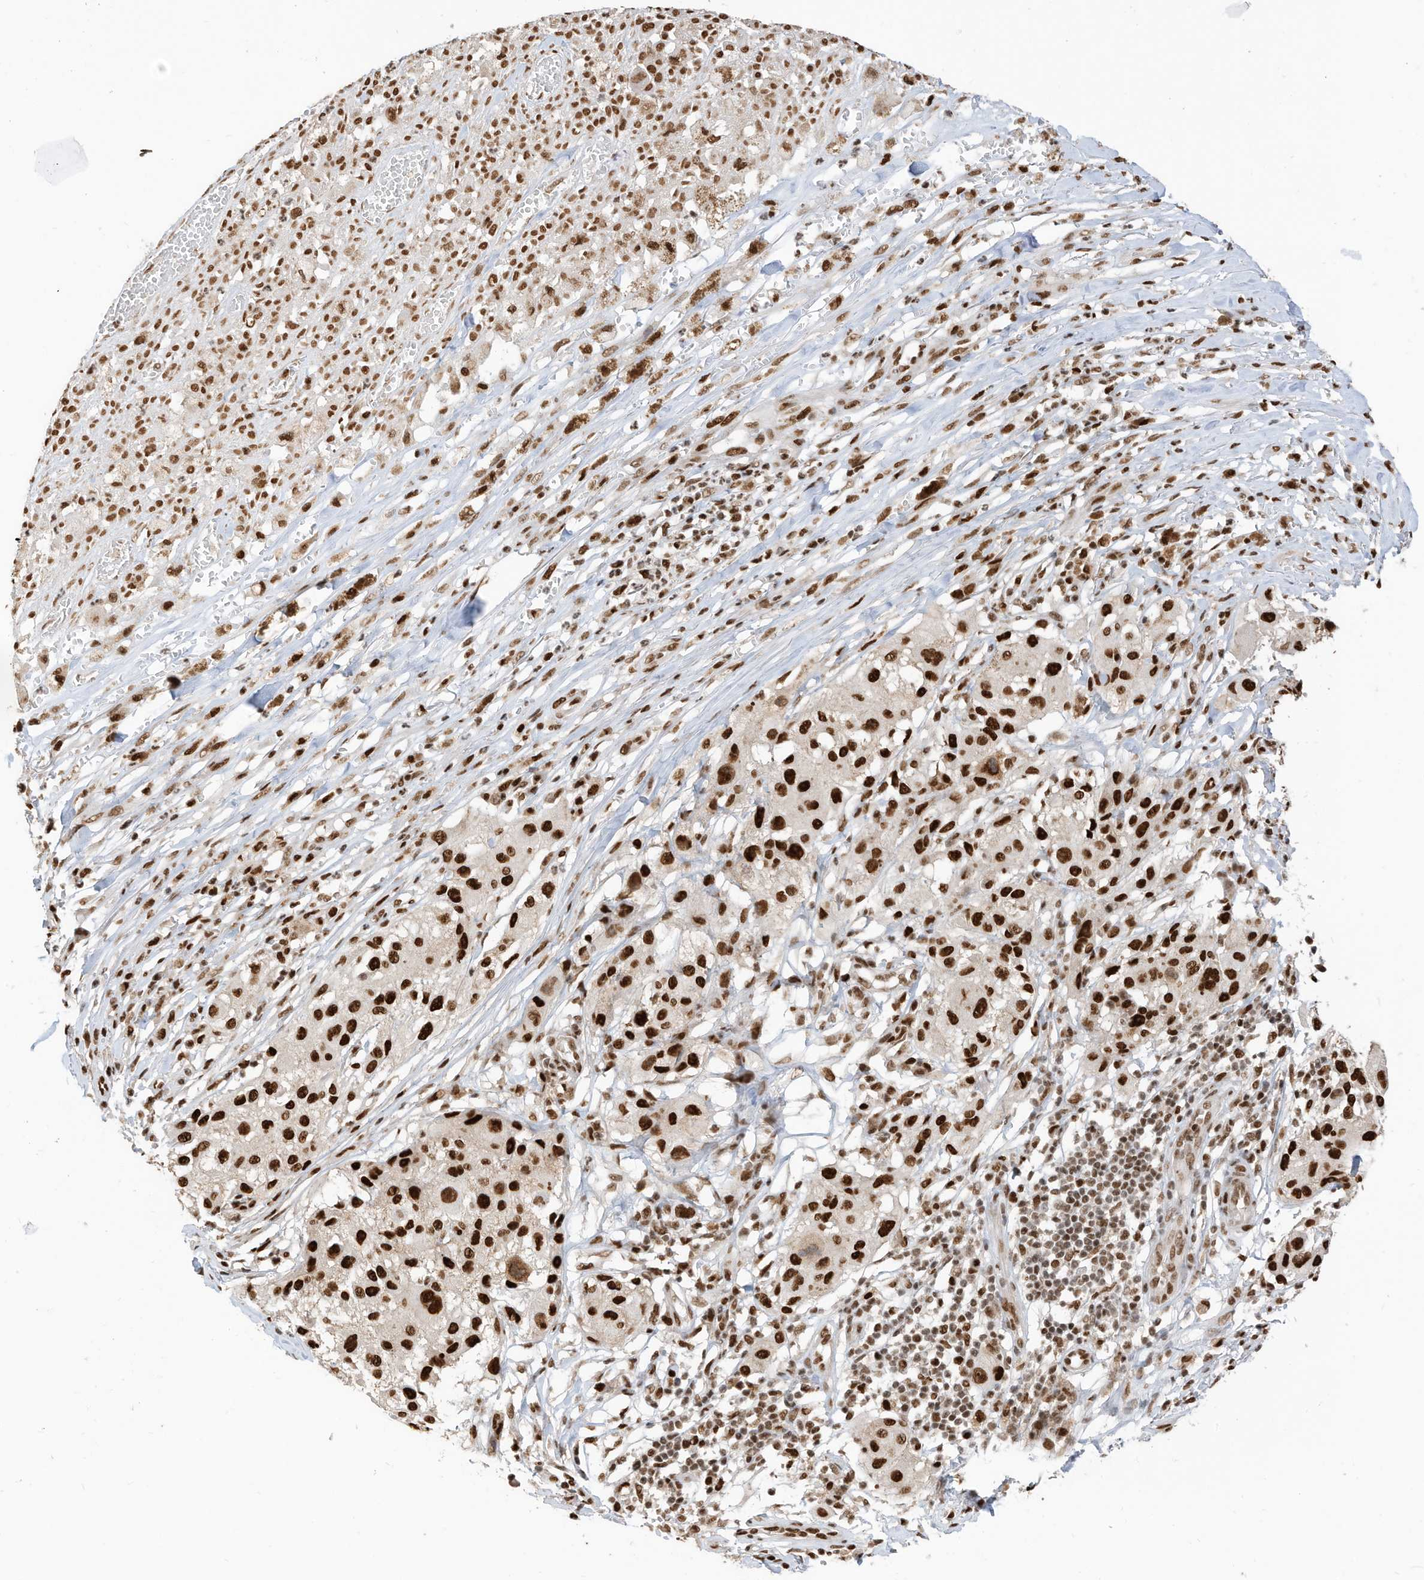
{"staining": {"intensity": "strong", "quantity": ">75%", "location": "nuclear"}, "tissue": "melanoma", "cell_type": "Tumor cells", "image_type": "cancer", "snomed": [{"axis": "morphology", "description": "Necrosis, NOS"}, {"axis": "morphology", "description": "Malignant melanoma, NOS"}, {"axis": "topography", "description": "Skin"}], "caption": "Brown immunohistochemical staining in melanoma displays strong nuclear positivity in approximately >75% of tumor cells.", "gene": "SAMD15", "patient": {"sex": "female", "age": 87}}